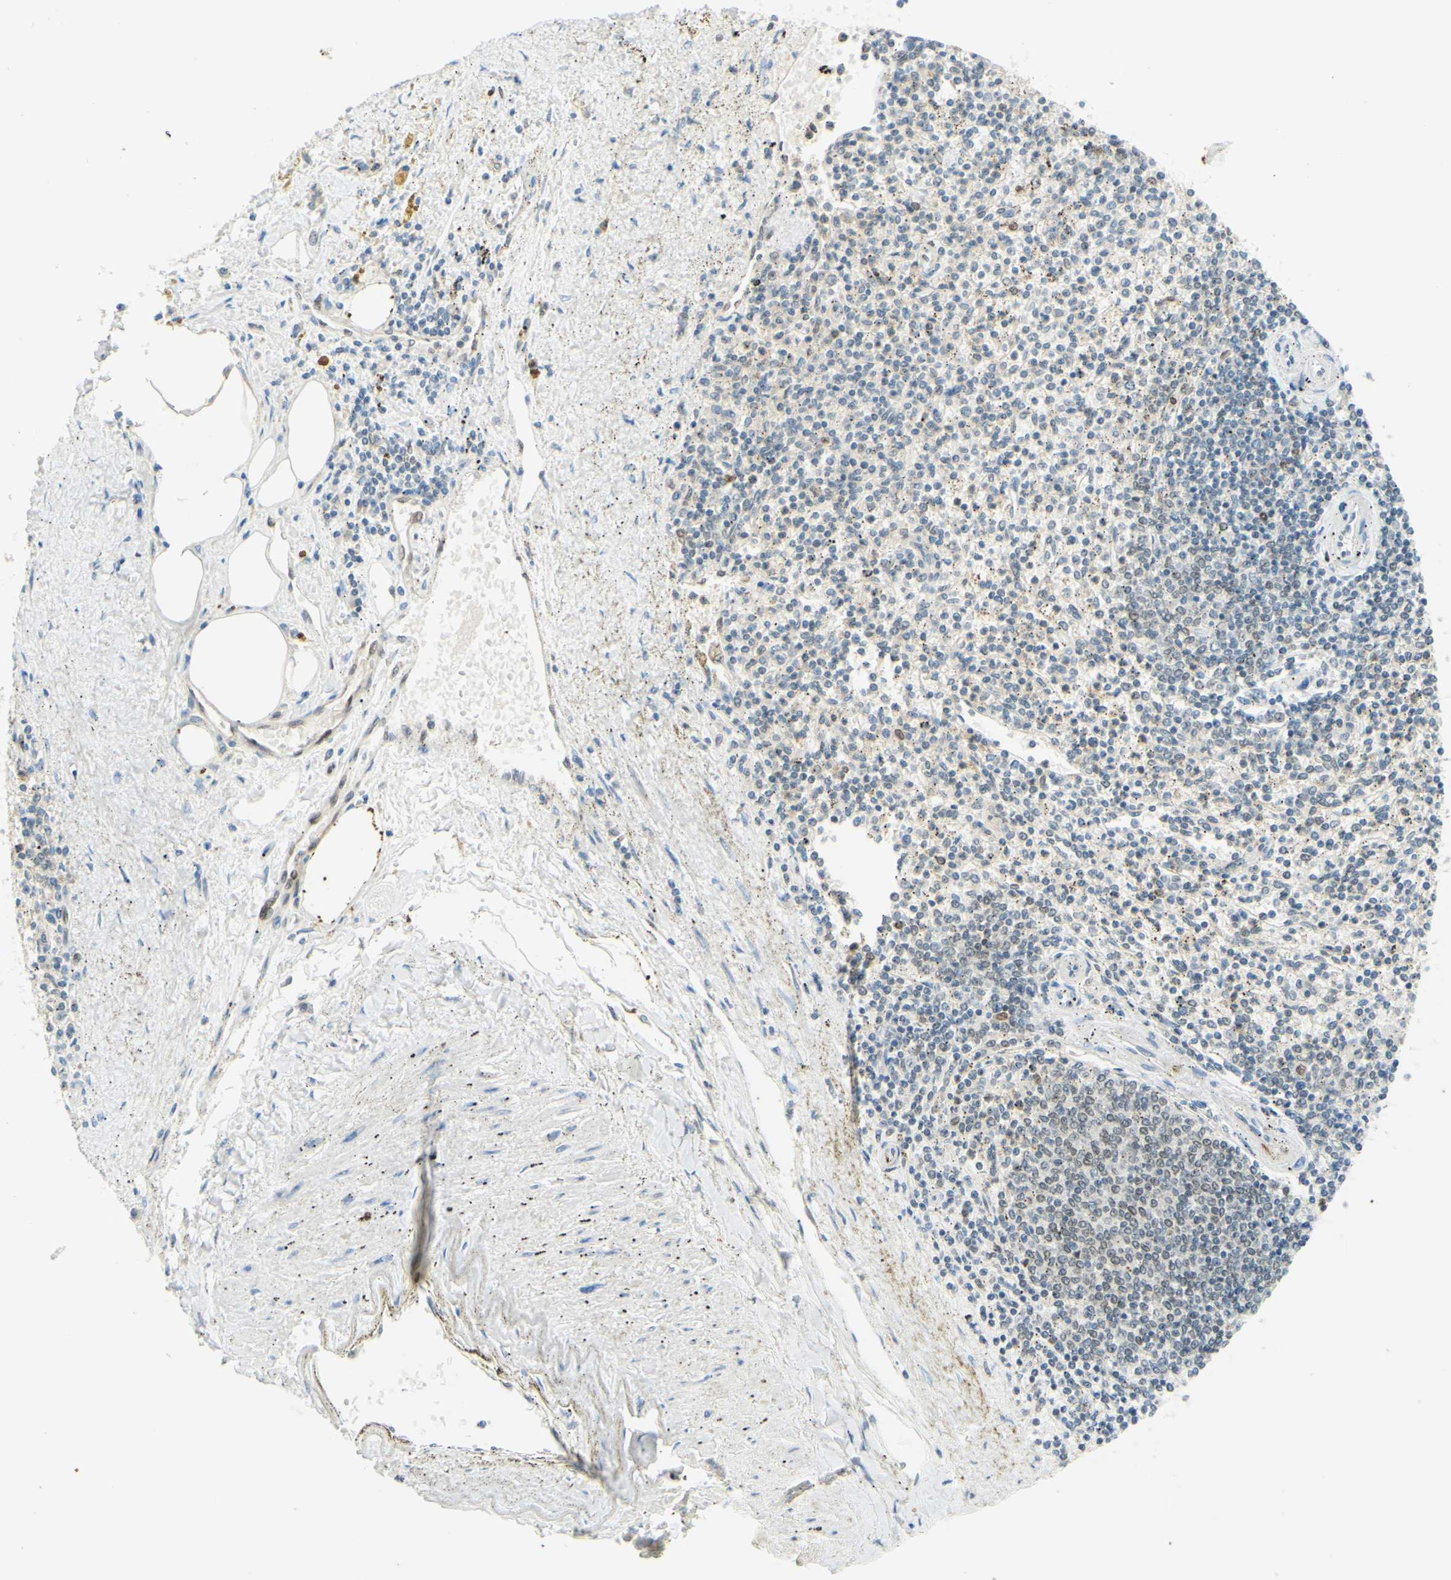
{"staining": {"intensity": "moderate", "quantity": "25%-75%", "location": "nuclear"}, "tissue": "spleen", "cell_type": "Cells in red pulp", "image_type": "normal", "snomed": [{"axis": "morphology", "description": "Normal tissue, NOS"}, {"axis": "topography", "description": "Spleen"}], "caption": "Spleen was stained to show a protein in brown. There is medium levels of moderate nuclear positivity in approximately 25%-75% of cells in red pulp. (DAB (3,3'-diaminobenzidine) IHC, brown staining for protein, blue staining for nuclei).", "gene": "POLB", "patient": {"sex": "male", "age": 72}}